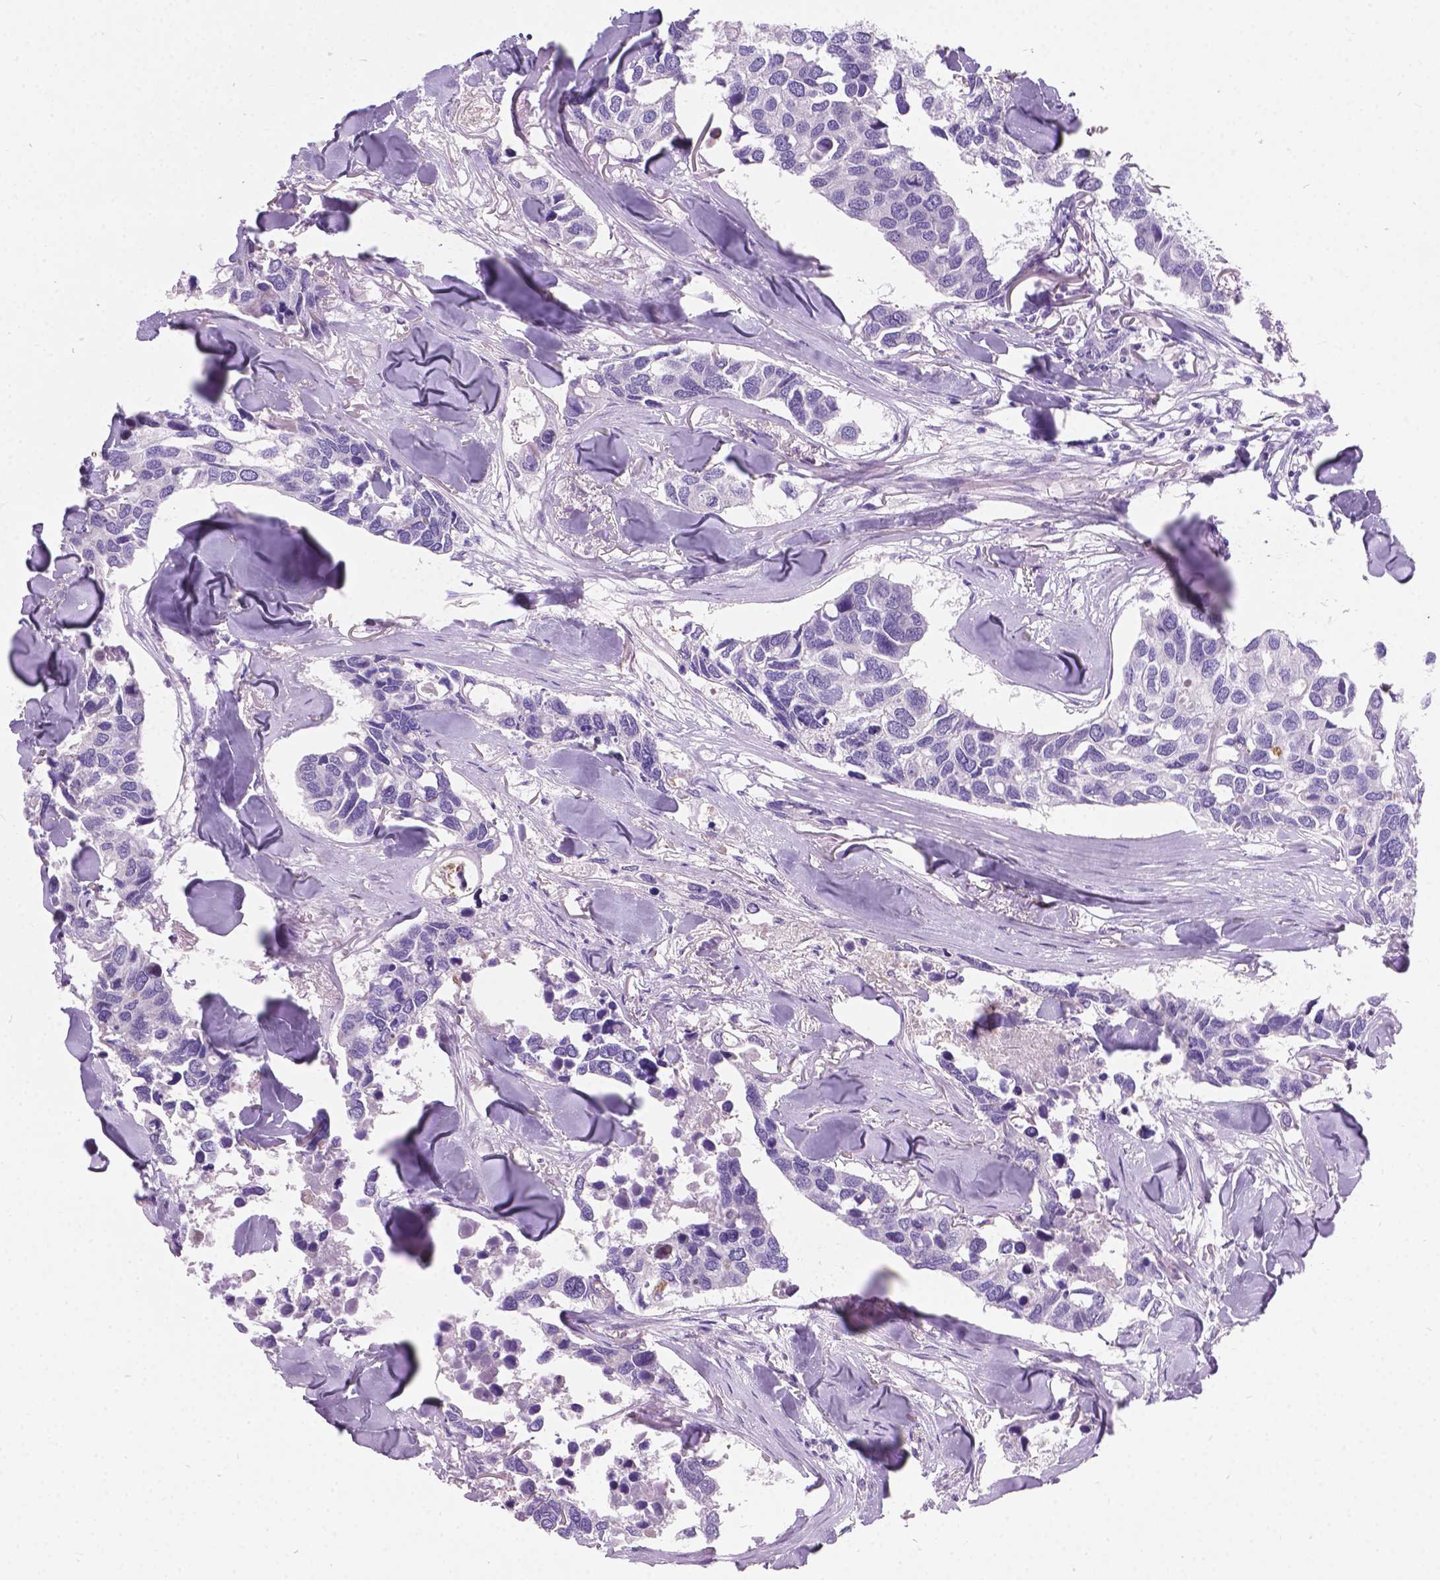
{"staining": {"intensity": "negative", "quantity": "none", "location": "none"}, "tissue": "breast cancer", "cell_type": "Tumor cells", "image_type": "cancer", "snomed": [{"axis": "morphology", "description": "Duct carcinoma"}, {"axis": "topography", "description": "Breast"}], "caption": "Tumor cells are negative for protein expression in human breast cancer (intraductal carcinoma).", "gene": "ARMS2", "patient": {"sex": "female", "age": 83}}